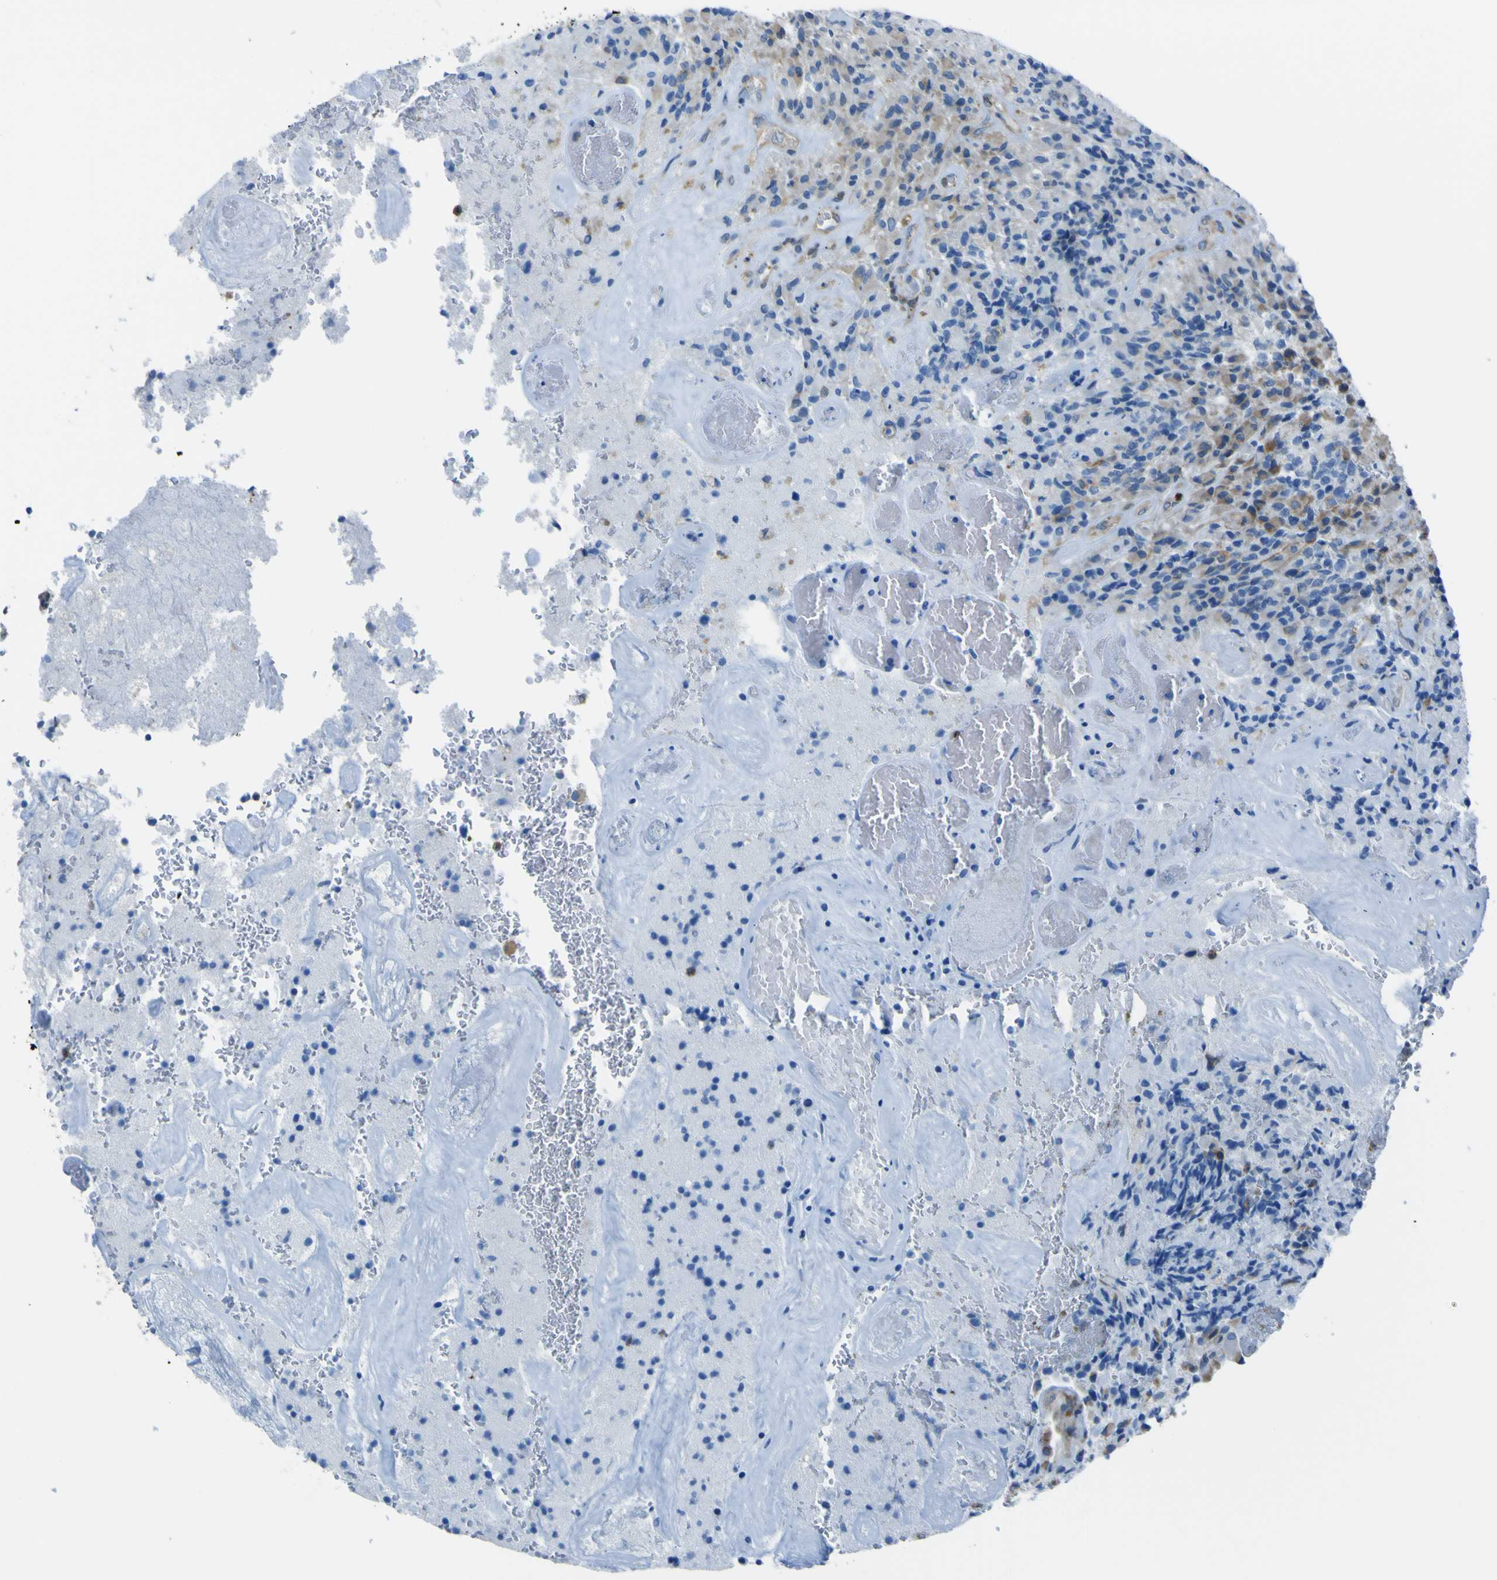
{"staining": {"intensity": "moderate", "quantity": "25%-75%", "location": "cytoplasmic/membranous"}, "tissue": "glioma", "cell_type": "Tumor cells", "image_type": "cancer", "snomed": [{"axis": "morphology", "description": "Glioma, malignant, High grade"}, {"axis": "topography", "description": "Brain"}], "caption": "High-magnification brightfield microscopy of high-grade glioma (malignant) stained with DAB (3,3'-diaminobenzidine) (brown) and counterstained with hematoxylin (blue). tumor cells exhibit moderate cytoplasmic/membranous positivity is seen in approximately25%-75% of cells.", "gene": "STIM1", "patient": {"sex": "male", "age": 71}}